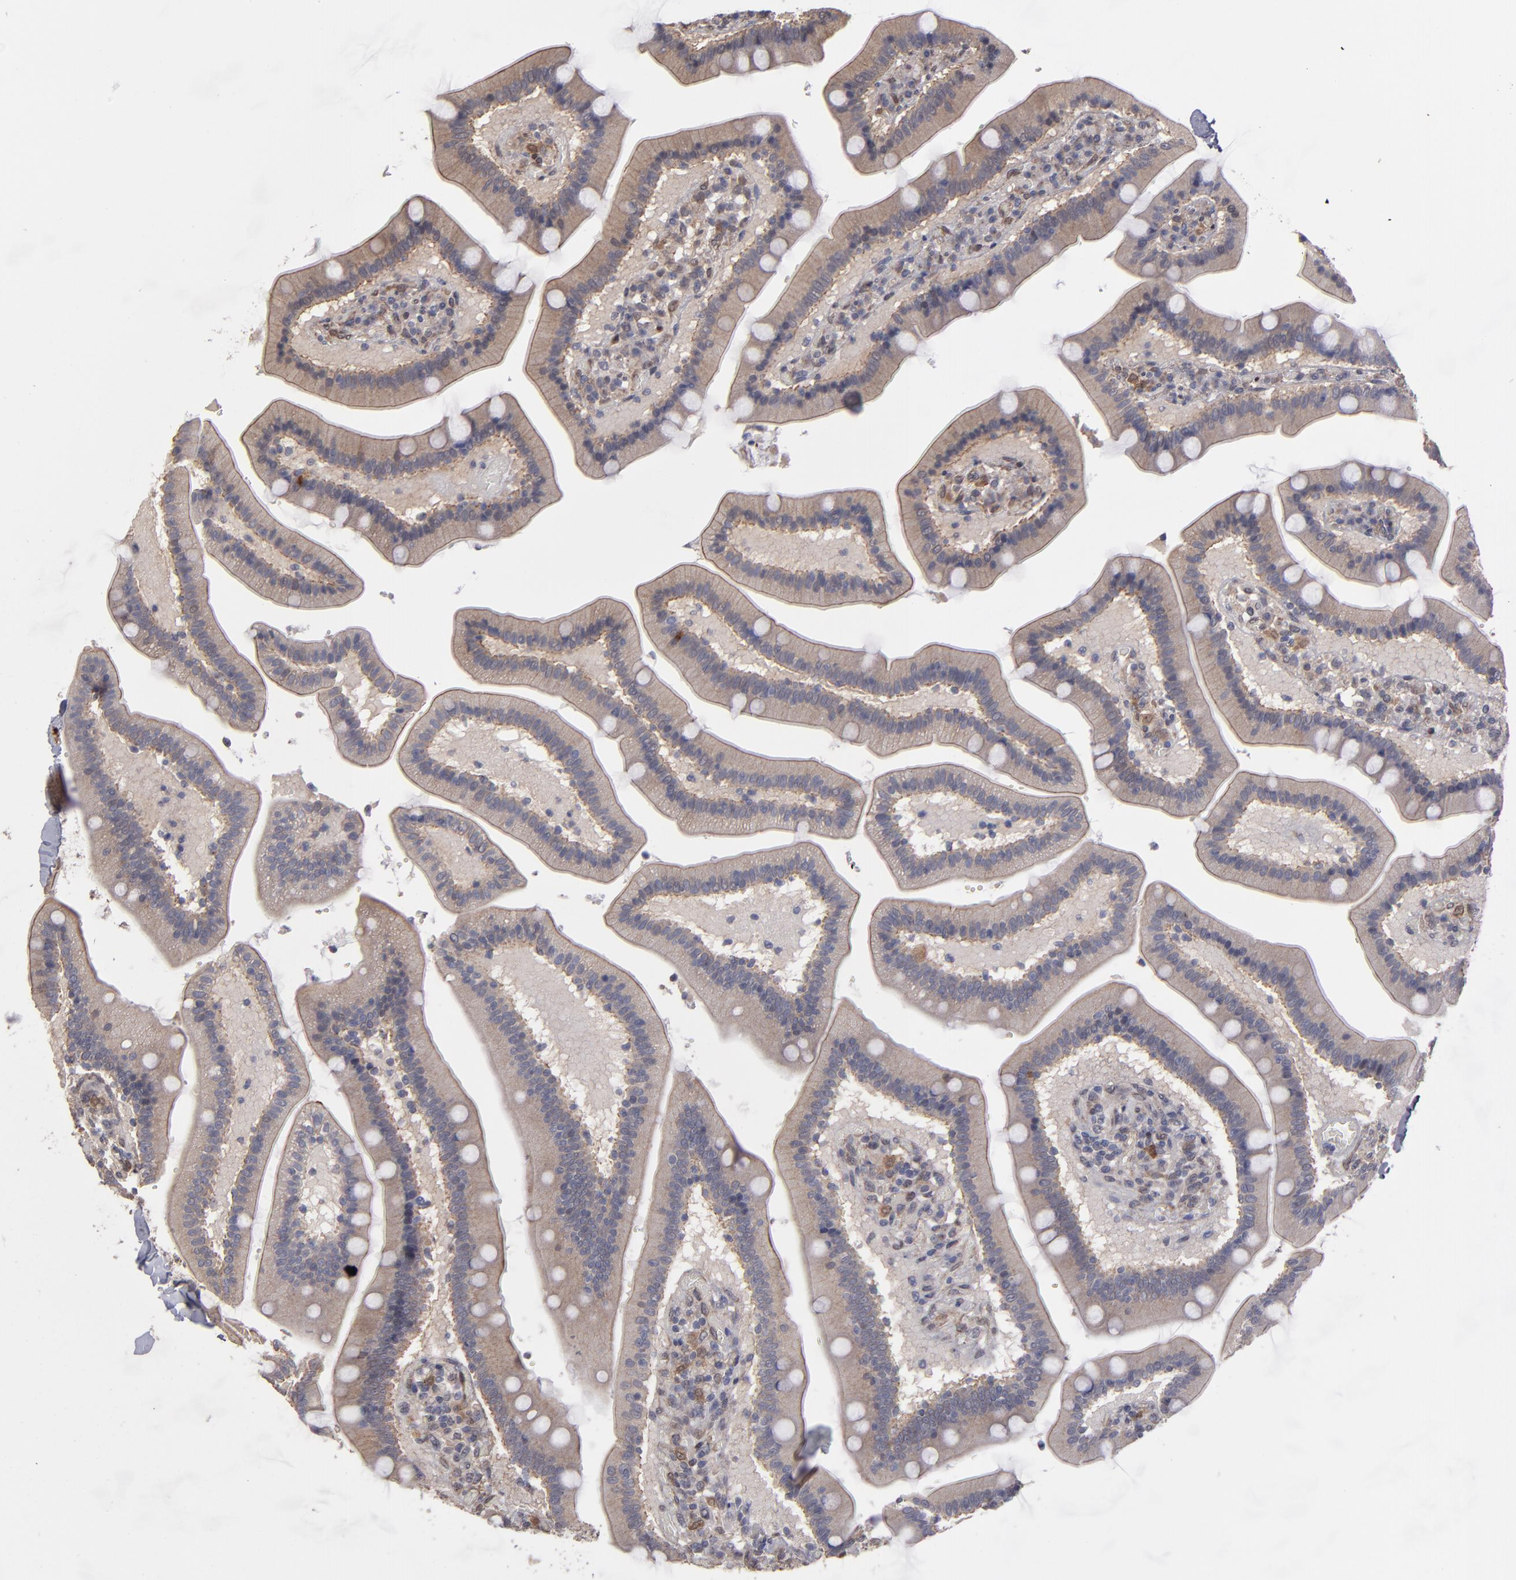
{"staining": {"intensity": "moderate", "quantity": "25%-75%", "location": "cytoplasmic/membranous"}, "tissue": "duodenum", "cell_type": "Glandular cells", "image_type": "normal", "snomed": [{"axis": "morphology", "description": "Normal tissue, NOS"}, {"axis": "topography", "description": "Duodenum"}], "caption": "Protein staining exhibits moderate cytoplasmic/membranous positivity in about 25%-75% of glandular cells in benign duodenum.", "gene": "NDRG2", "patient": {"sex": "male", "age": 66}}